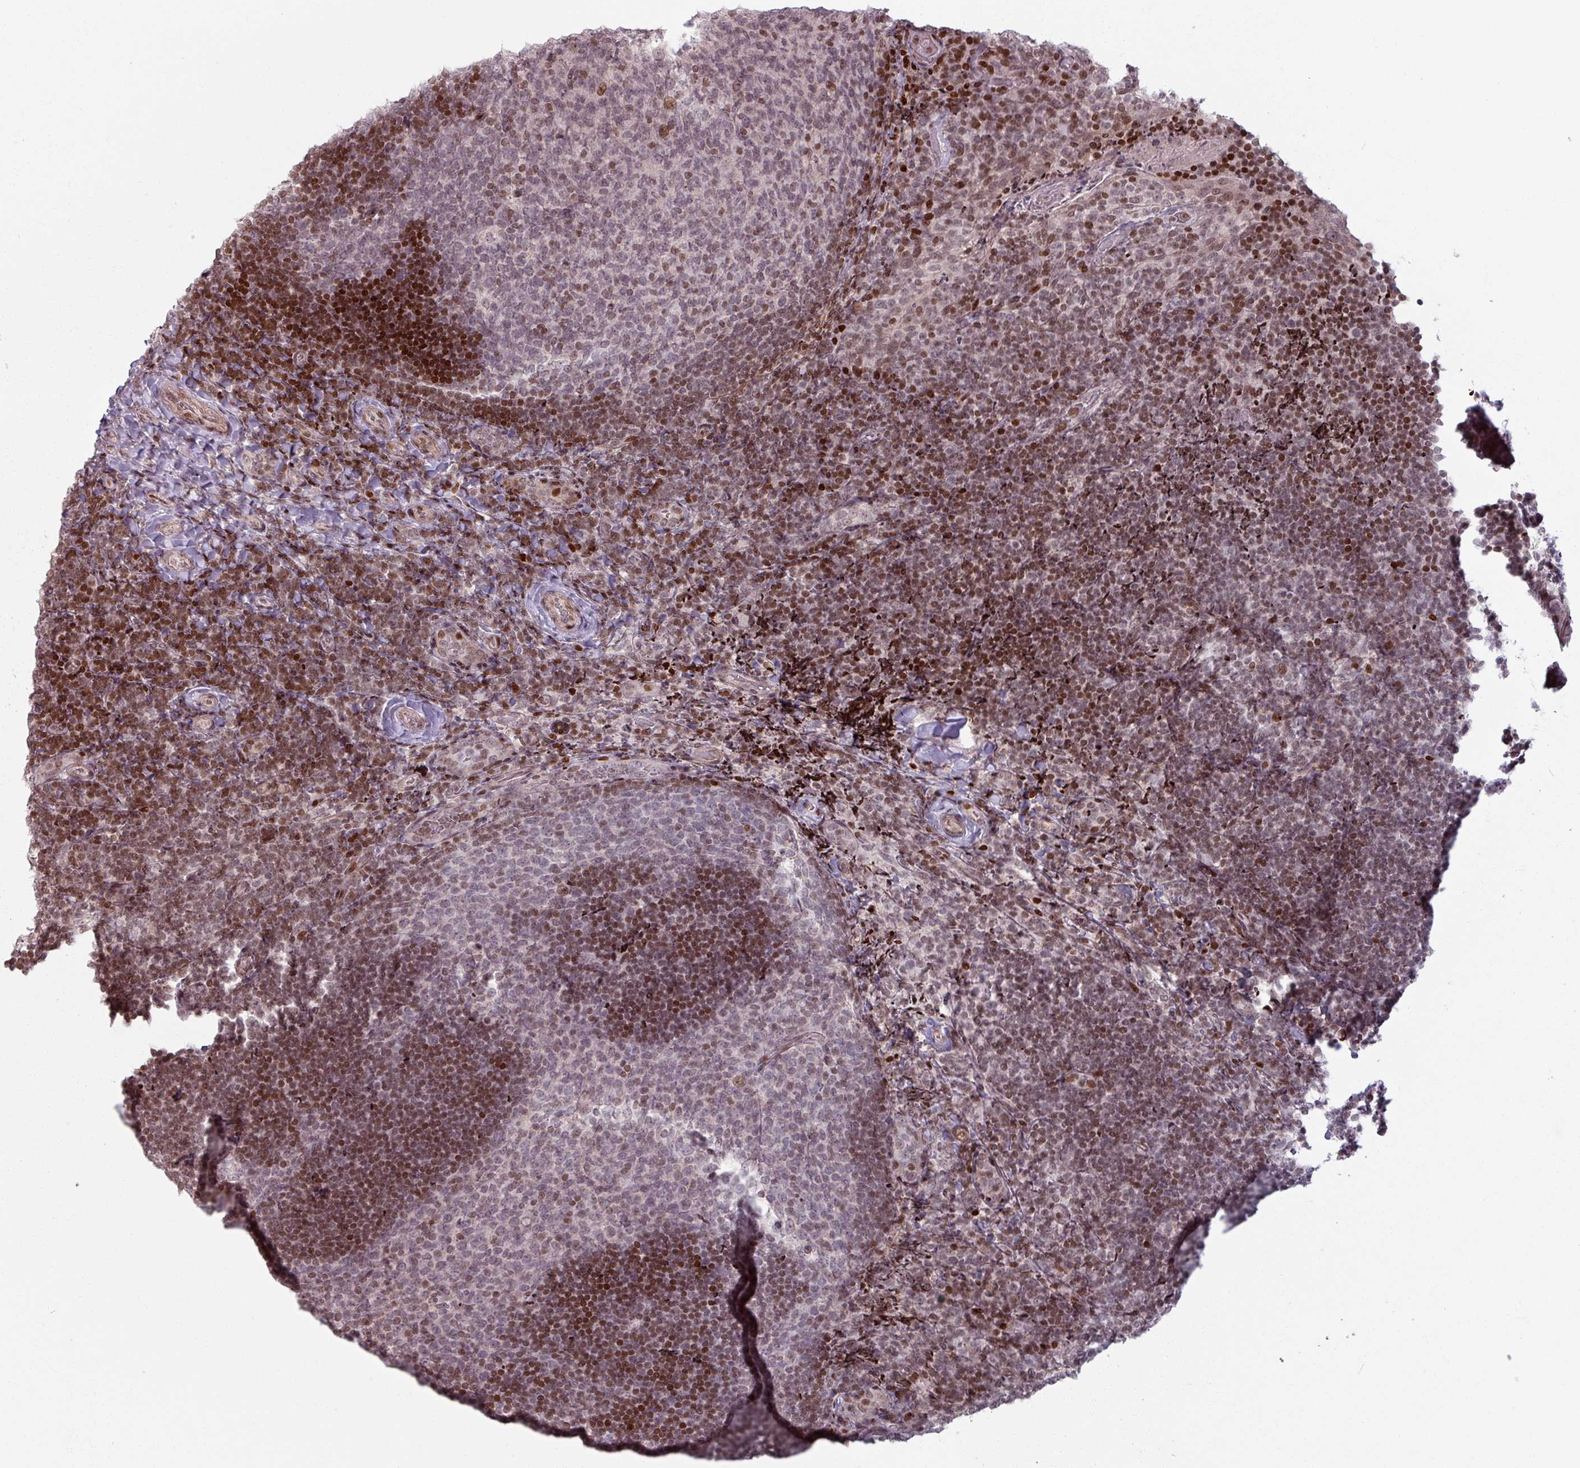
{"staining": {"intensity": "moderate", "quantity": "25%-75%", "location": "nuclear"}, "tissue": "tonsil", "cell_type": "Germinal center cells", "image_type": "normal", "snomed": [{"axis": "morphology", "description": "Normal tissue, NOS"}, {"axis": "topography", "description": "Tonsil"}], "caption": "Tonsil stained with a brown dye exhibits moderate nuclear positive positivity in about 25%-75% of germinal center cells.", "gene": "NCOR1", "patient": {"sex": "female", "age": 10}}